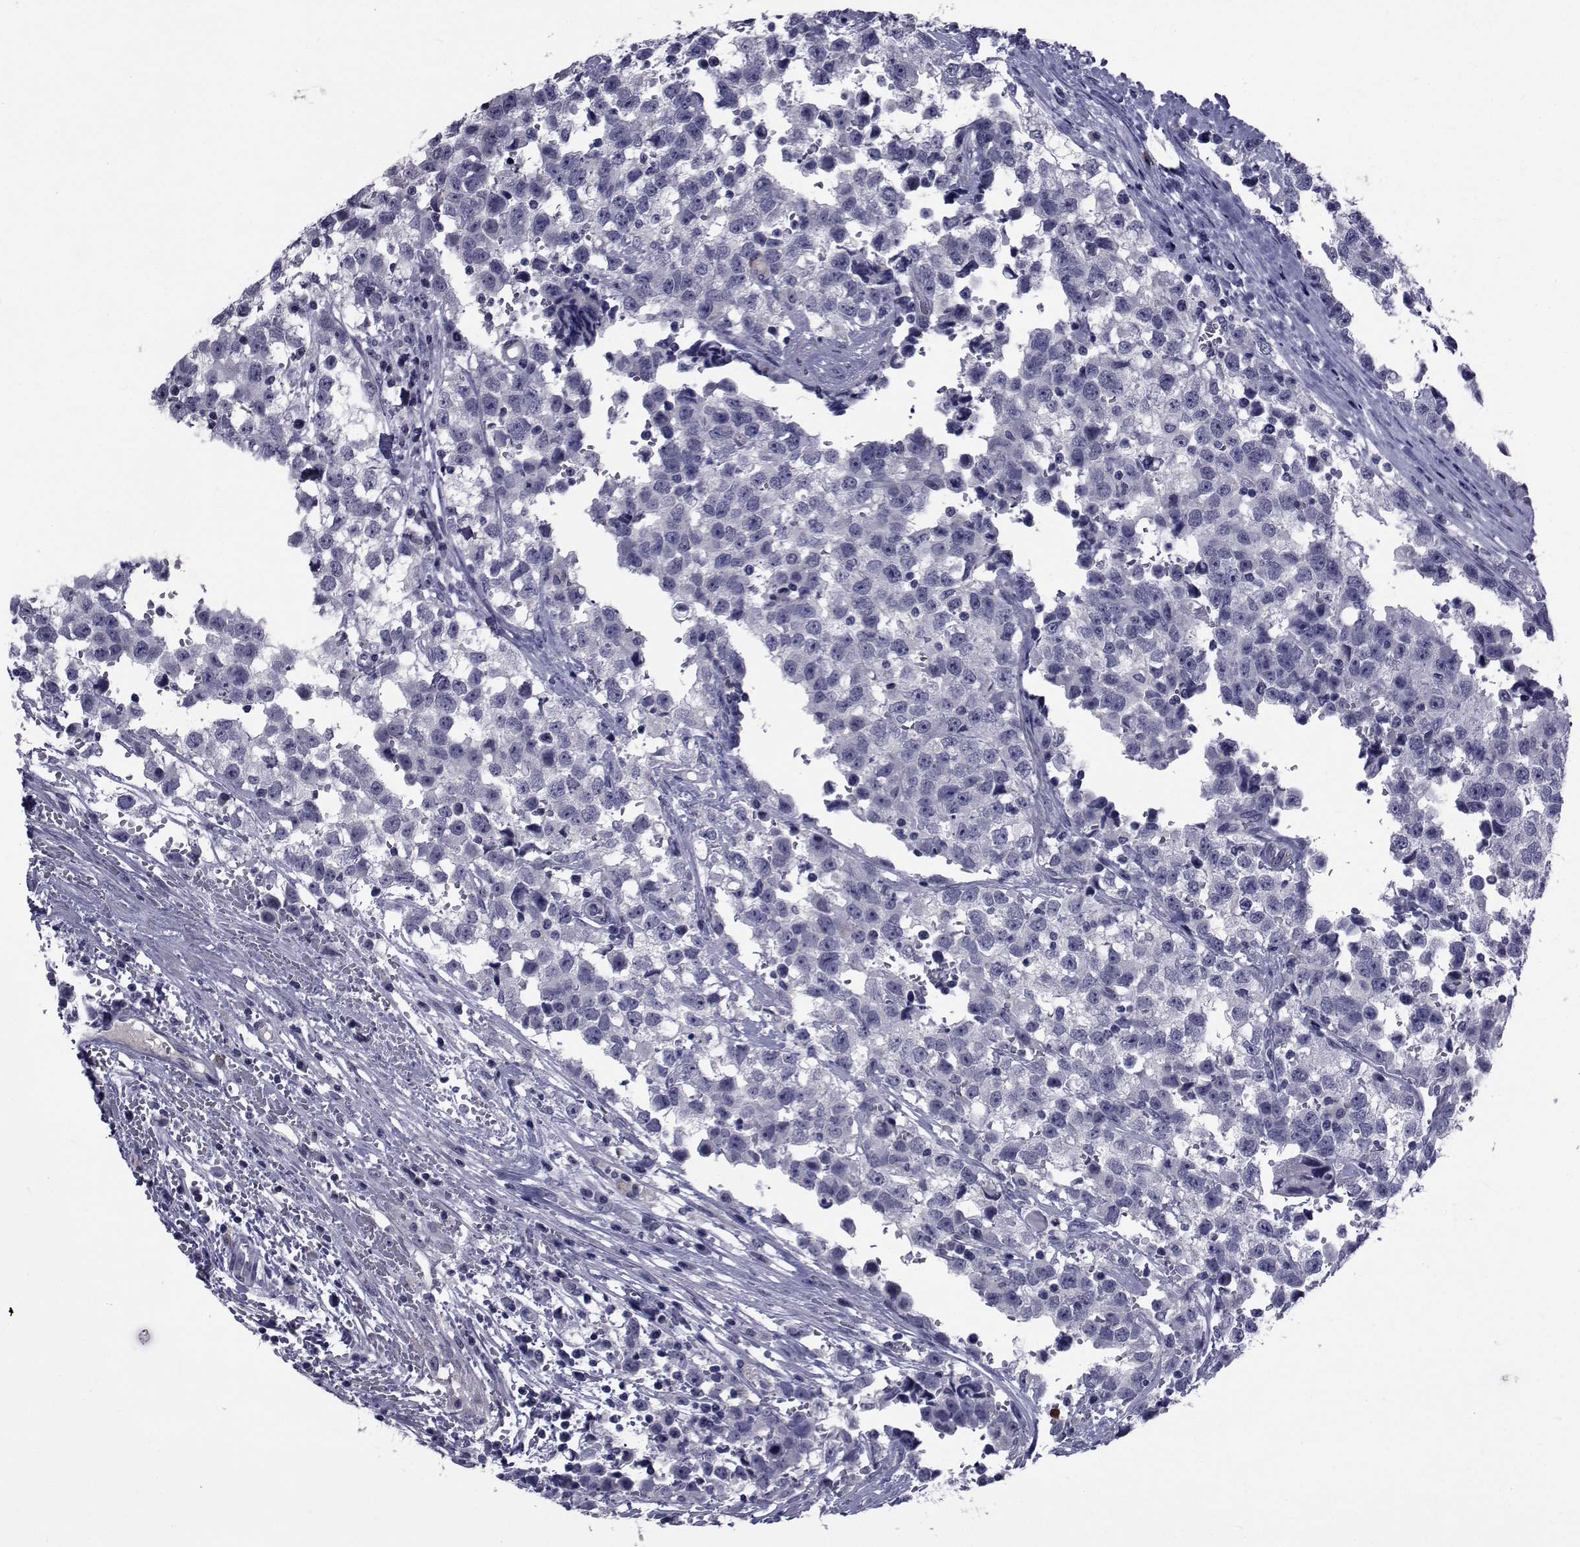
{"staining": {"intensity": "negative", "quantity": "none", "location": "none"}, "tissue": "testis cancer", "cell_type": "Tumor cells", "image_type": "cancer", "snomed": [{"axis": "morphology", "description": "Seminoma, NOS"}, {"axis": "topography", "description": "Testis"}], "caption": "Human seminoma (testis) stained for a protein using IHC displays no positivity in tumor cells.", "gene": "SEMA5B", "patient": {"sex": "male", "age": 34}}